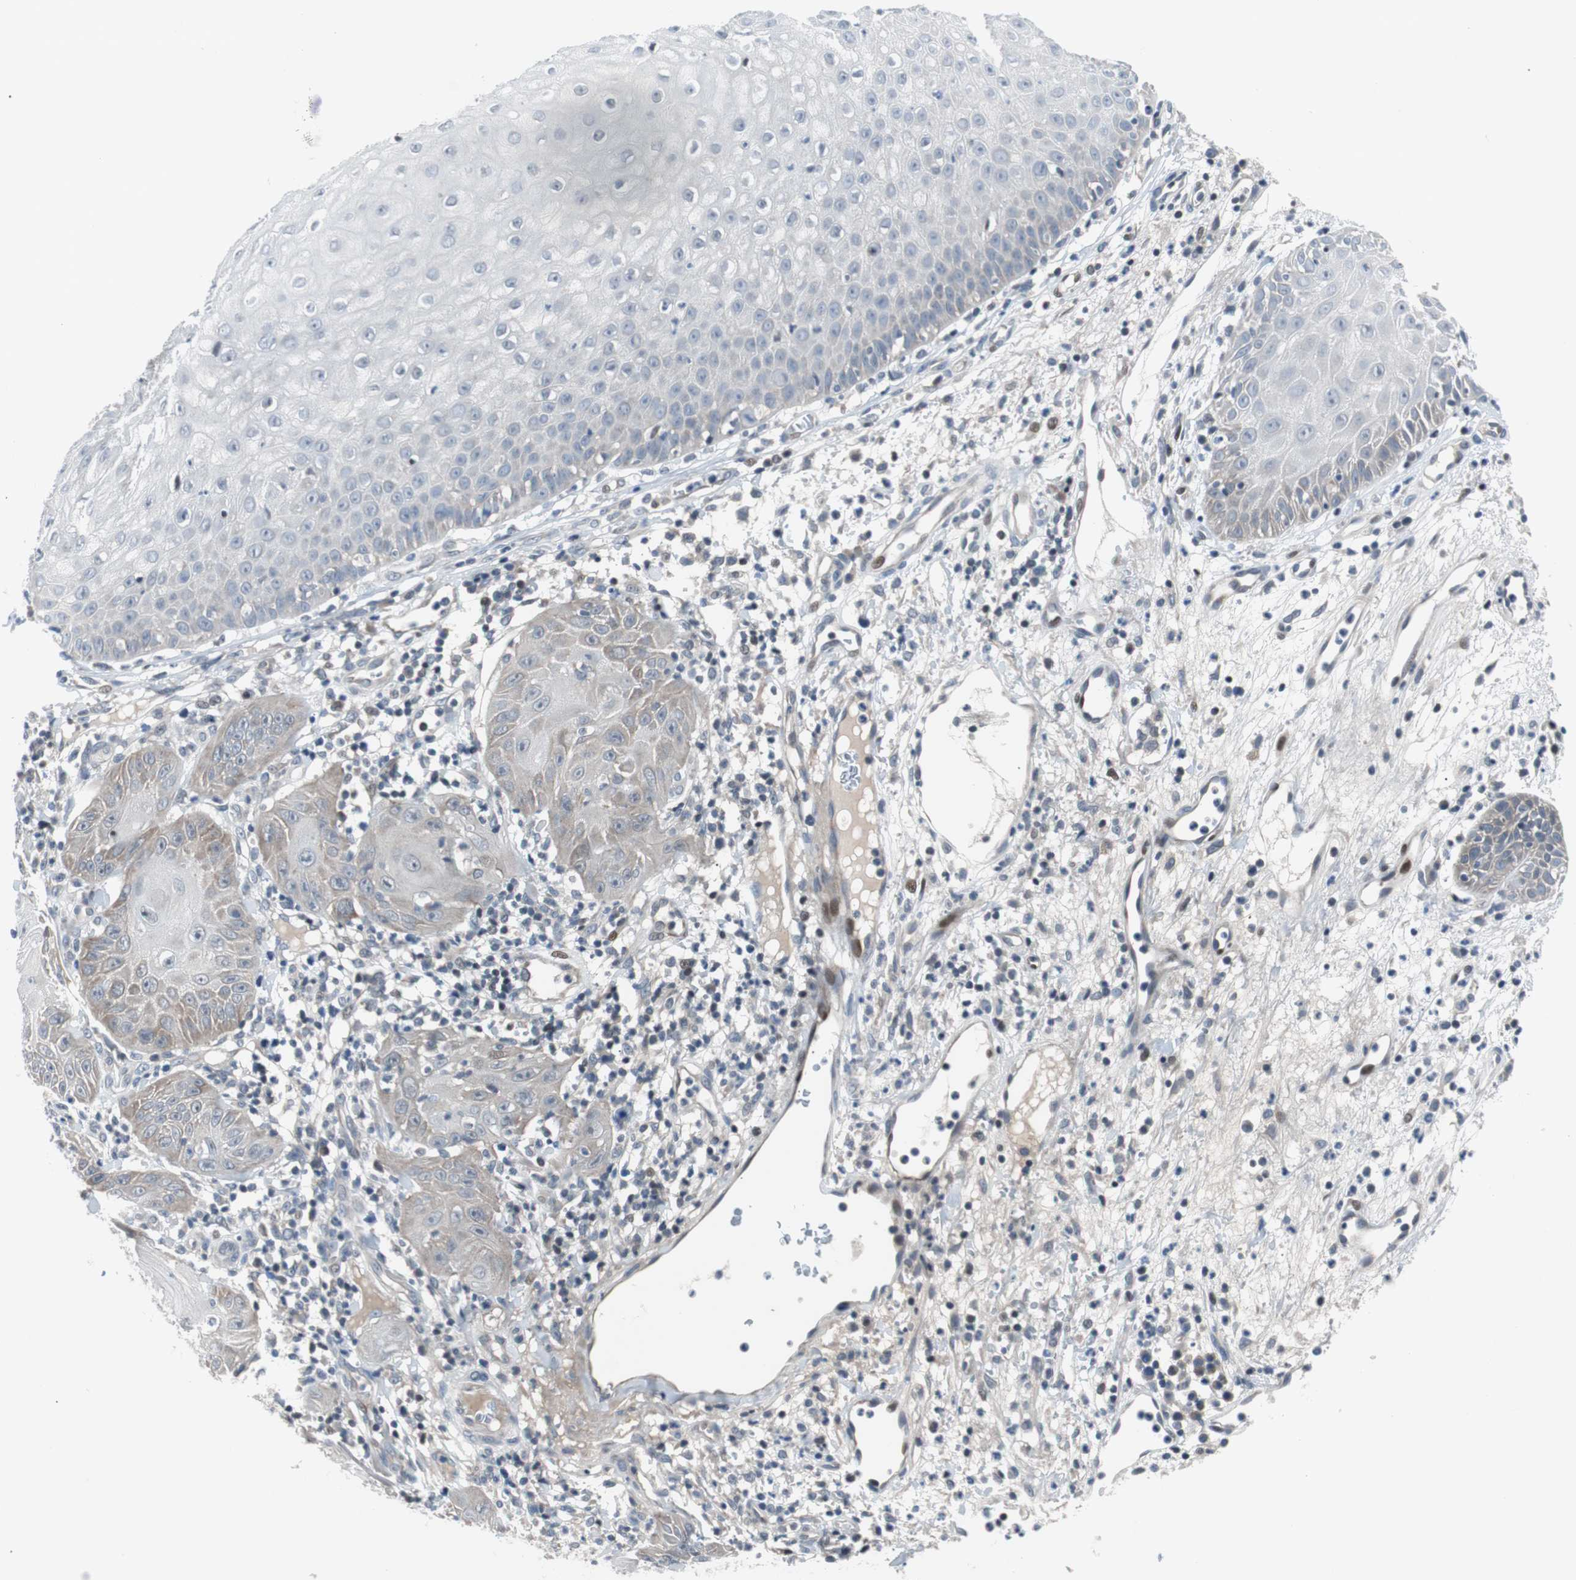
{"staining": {"intensity": "weak", "quantity": "25%-75%", "location": "cytoplasmic/membranous"}, "tissue": "skin cancer", "cell_type": "Tumor cells", "image_type": "cancer", "snomed": [{"axis": "morphology", "description": "Squamous cell carcinoma, NOS"}, {"axis": "topography", "description": "Skin"}], "caption": "Immunohistochemical staining of skin cancer (squamous cell carcinoma) reveals low levels of weak cytoplasmic/membranous protein positivity in about 25%-75% of tumor cells.", "gene": "MAP2K4", "patient": {"sex": "female", "age": 78}}